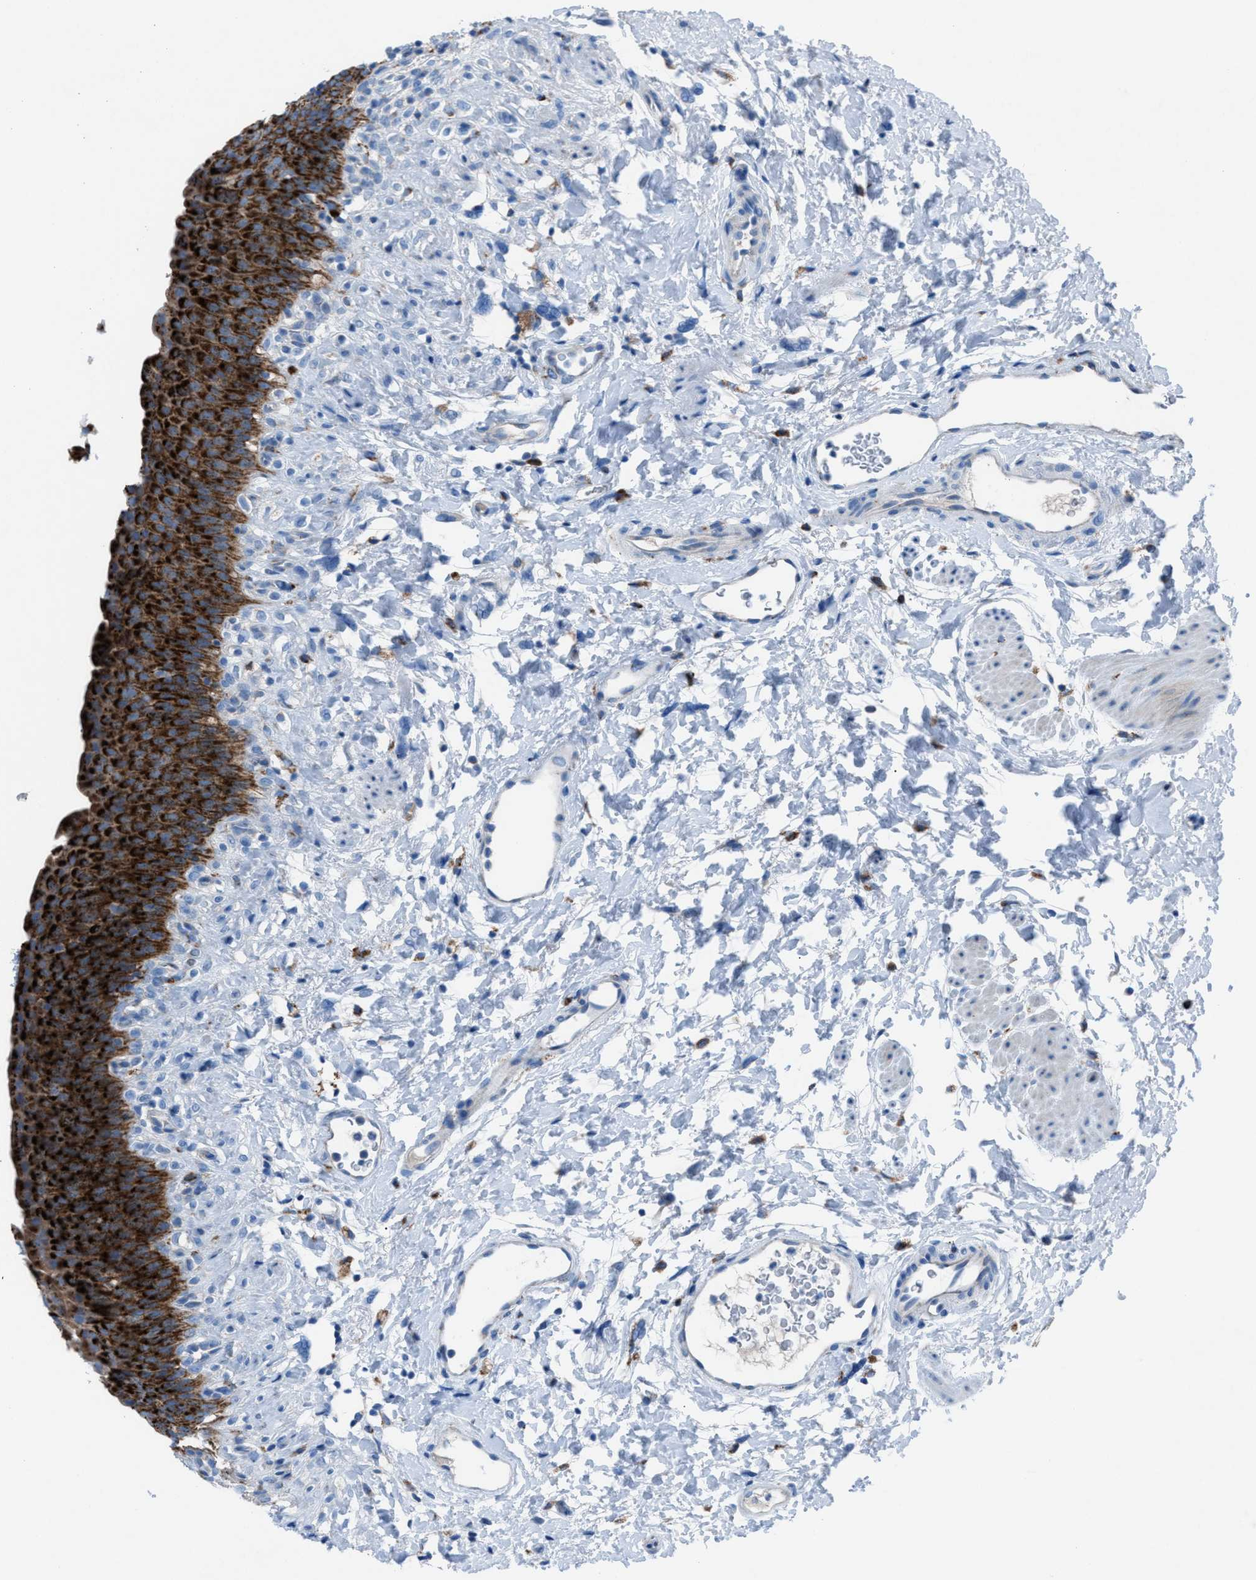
{"staining": {"intensity": "strong", "quantity": ">75%", "location": "cytoplasmic/membranous"}, "tissue": "urinary bladder", "cell_type": "Urothelial cells", "image_type": "normal", "snomed": [{"axis": "morphology", "description": "Normal tissue, NOS"}, {"axis": "topography", "description": "Urinary bladder"}], "caption": "High-power microscopy captured an IHC image of unremarkable urinary bladder, revealing strong cytoplasmic/membranous positivity in about >75% of urothelial cells.", "gene": "CD1B", "patient": {"sex": "female", "age": 79}}